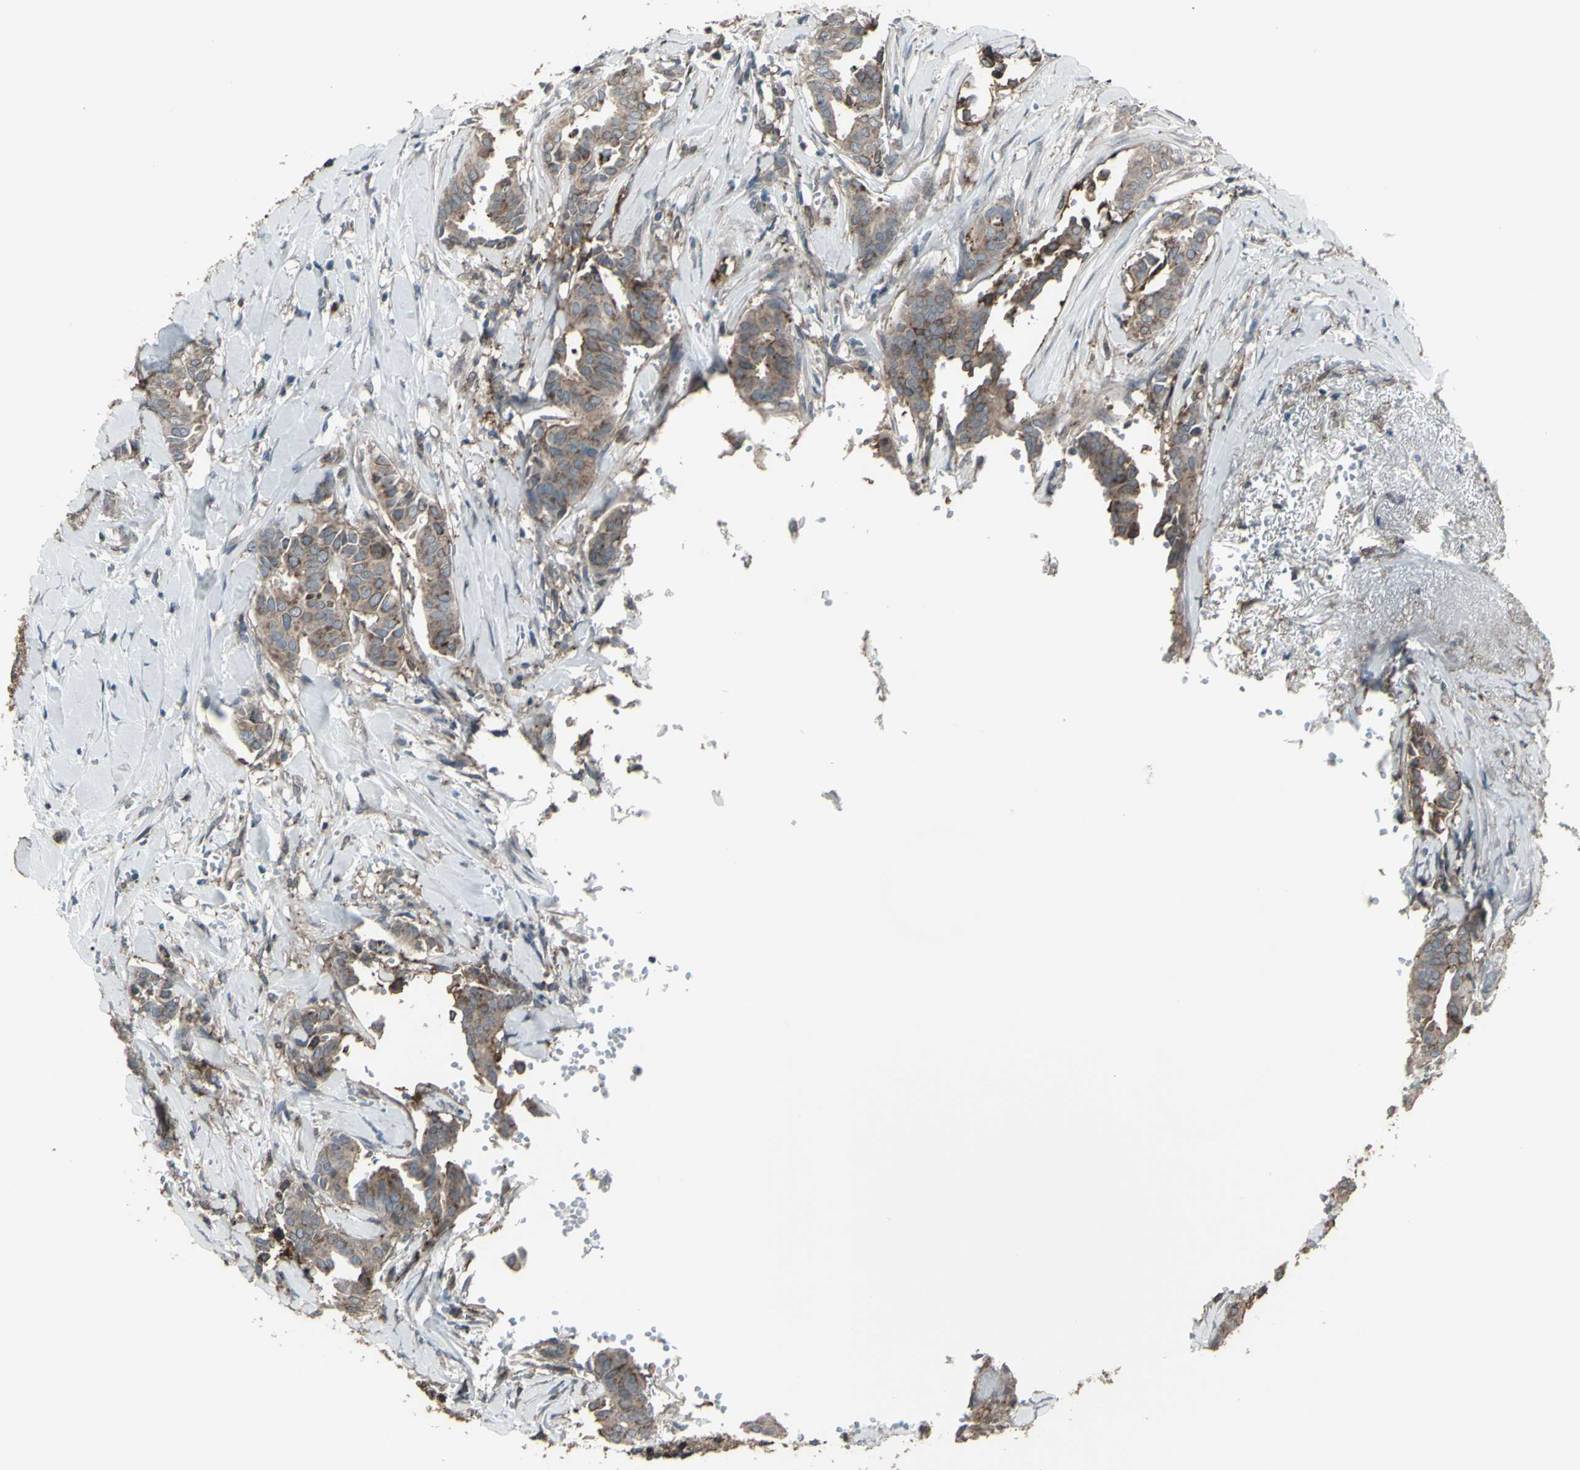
{"staining": {"intensity": "weak", "quantity": ">75%", "location": "cytoplasmic/membranous"}, "tissue": "head and neck cancer", "cell_type": "Tumor cells", "image_type": "cancer", "snomed": [{"axis": "morphology", "description": "Adenocarcinoma, NOS"}, {"axis": "topography", "description": "Salivary gland"}, {"axis": "topography", "description": "Head-Neck"}], "caption": "Approximately >75% of tumor cells in human head and neck cancer display weak cytoplasmic/membranous protein expression as visualized by brown immunohistochemical staining.", "gene": "SMO", "patient": {"sex": "female", "age": 59}}